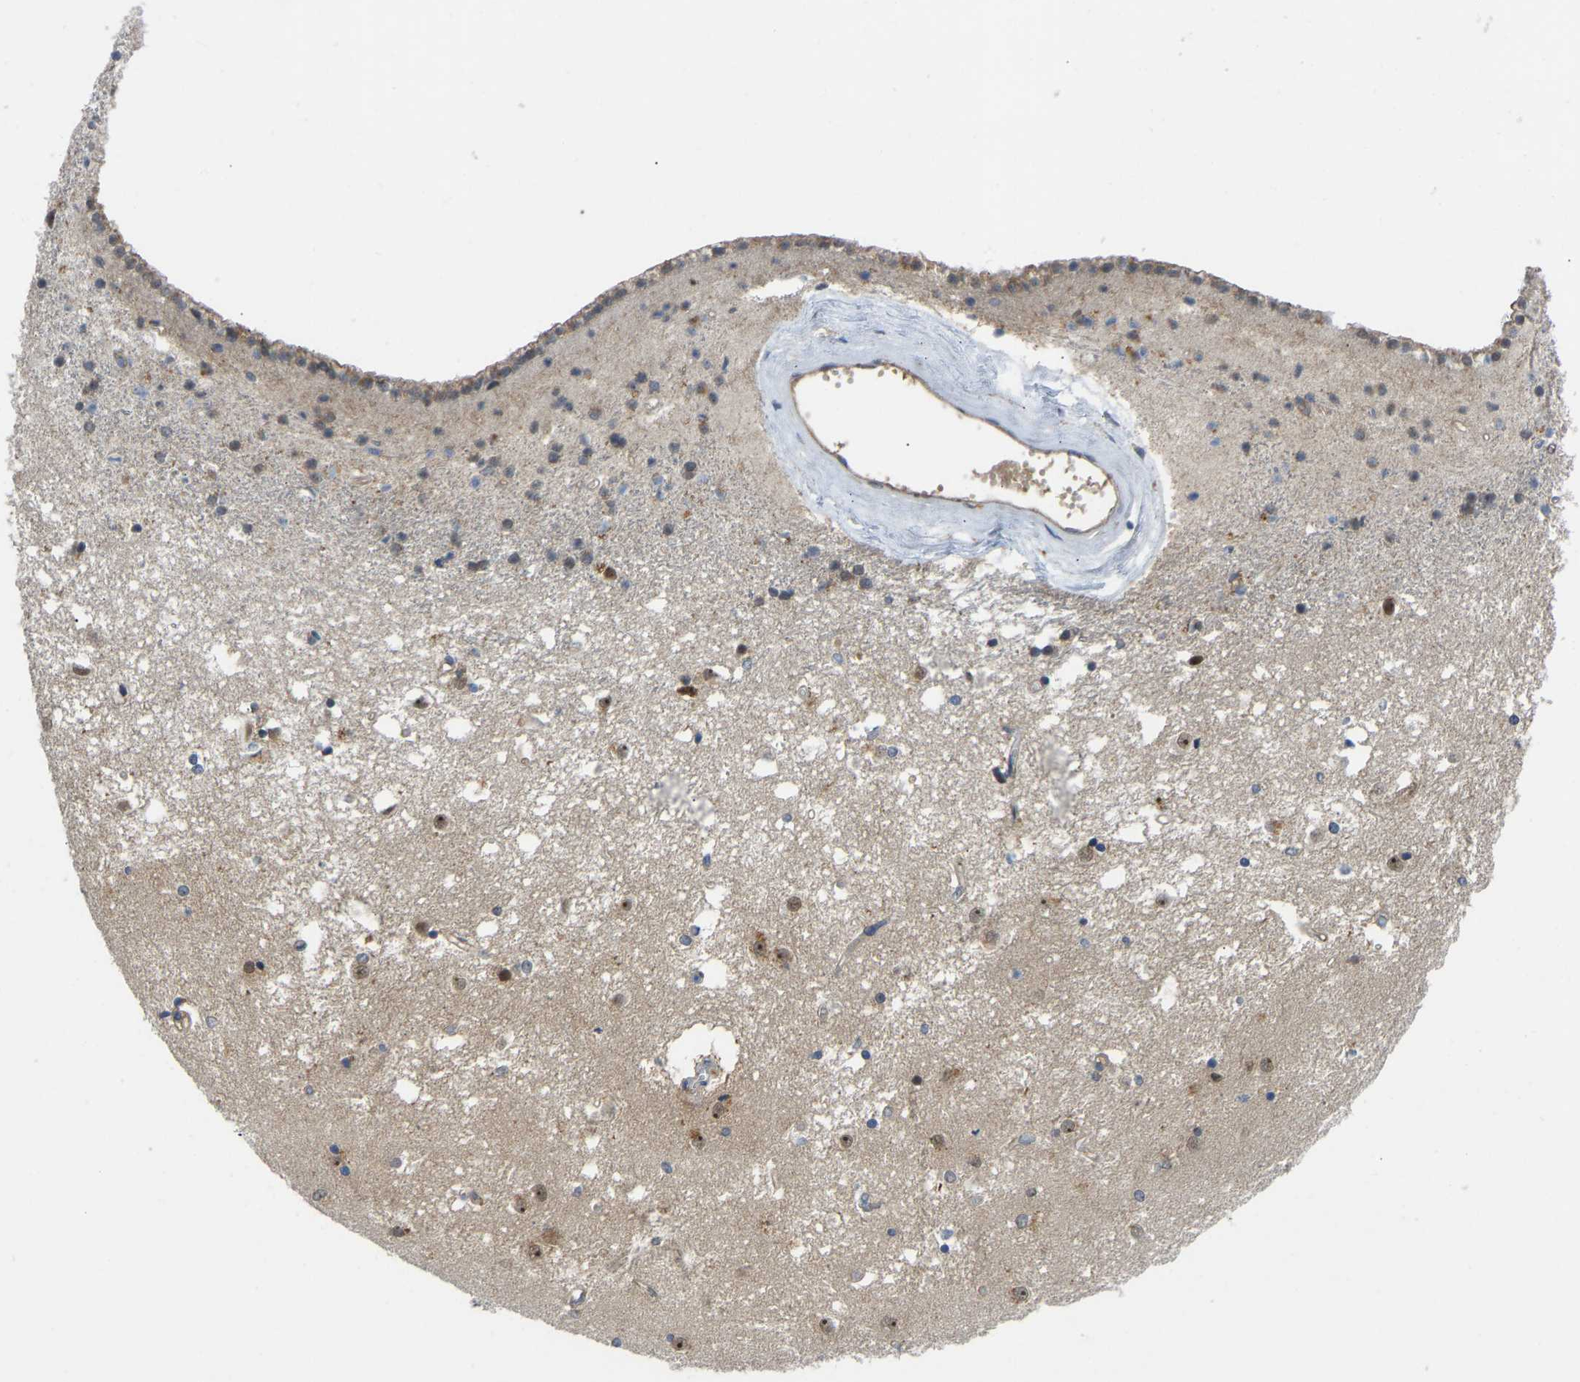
{"staining": {"intensity": "weak", "quantity": "<25%", "location": "nuclear"}, "tissue": "caudate", "cell_type": "Glial cells", "image_type": "normal", "snomed": [{"axis": "morphology", "description": "Normal tissue, NOS"}, {"axis": "topography", "description": "Lateral ventricle wall"}], "caption": "Glial cells show no significant protein expression in unremarkable caudate. Brightfield microscopy of immunohistochemistry stained with DAB (3,3'-diaminobenzidine) (brown) and hematoxylin (blue), captured at high magnification.", "gene": "ZNF251", "patient": {"sex": "male", "age": 45}}